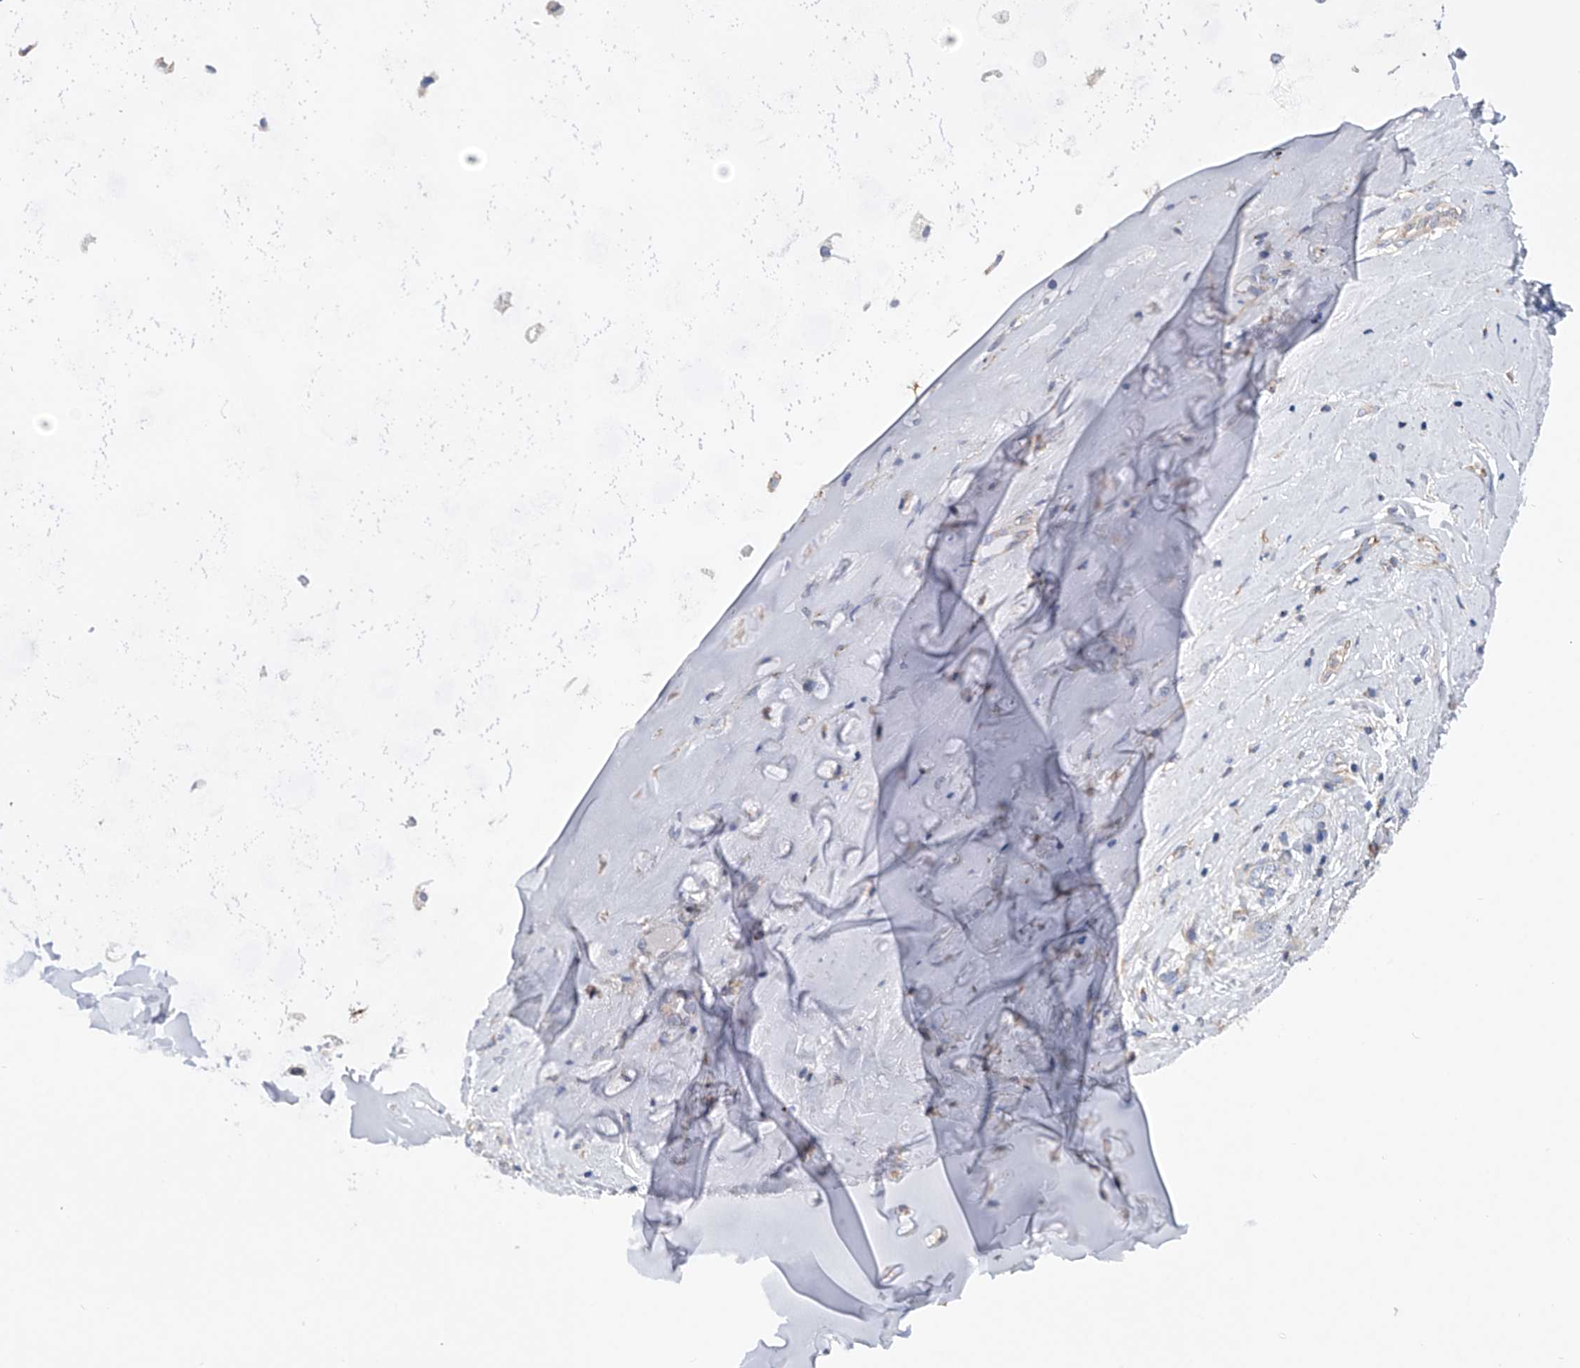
{"staining": {"intensity": "negative", "quantity": "none", "location": "none"}, "tissue": "adipose tissue", "cell_type": "Adipocytes", "image_type": "normal", "snomed": [{"axis": "morphology", "description": "Normal tissue, NOS"}, {"axis": "morphology", "description": "Basal cell carcinoma"}, {"axis": "topography", "description": "Cartilage tissue"}, {"axis": "topography", "description": "Nasopharynx"}, {"axis": "topography", "description": "Oral tissue"}], "caption": "DAB immunohistochemical staining of normal adipose tissue shows no significant staining in adipocytes.", "gene": "MLYCD", "patient": {"sex": "female", "age": 77}}